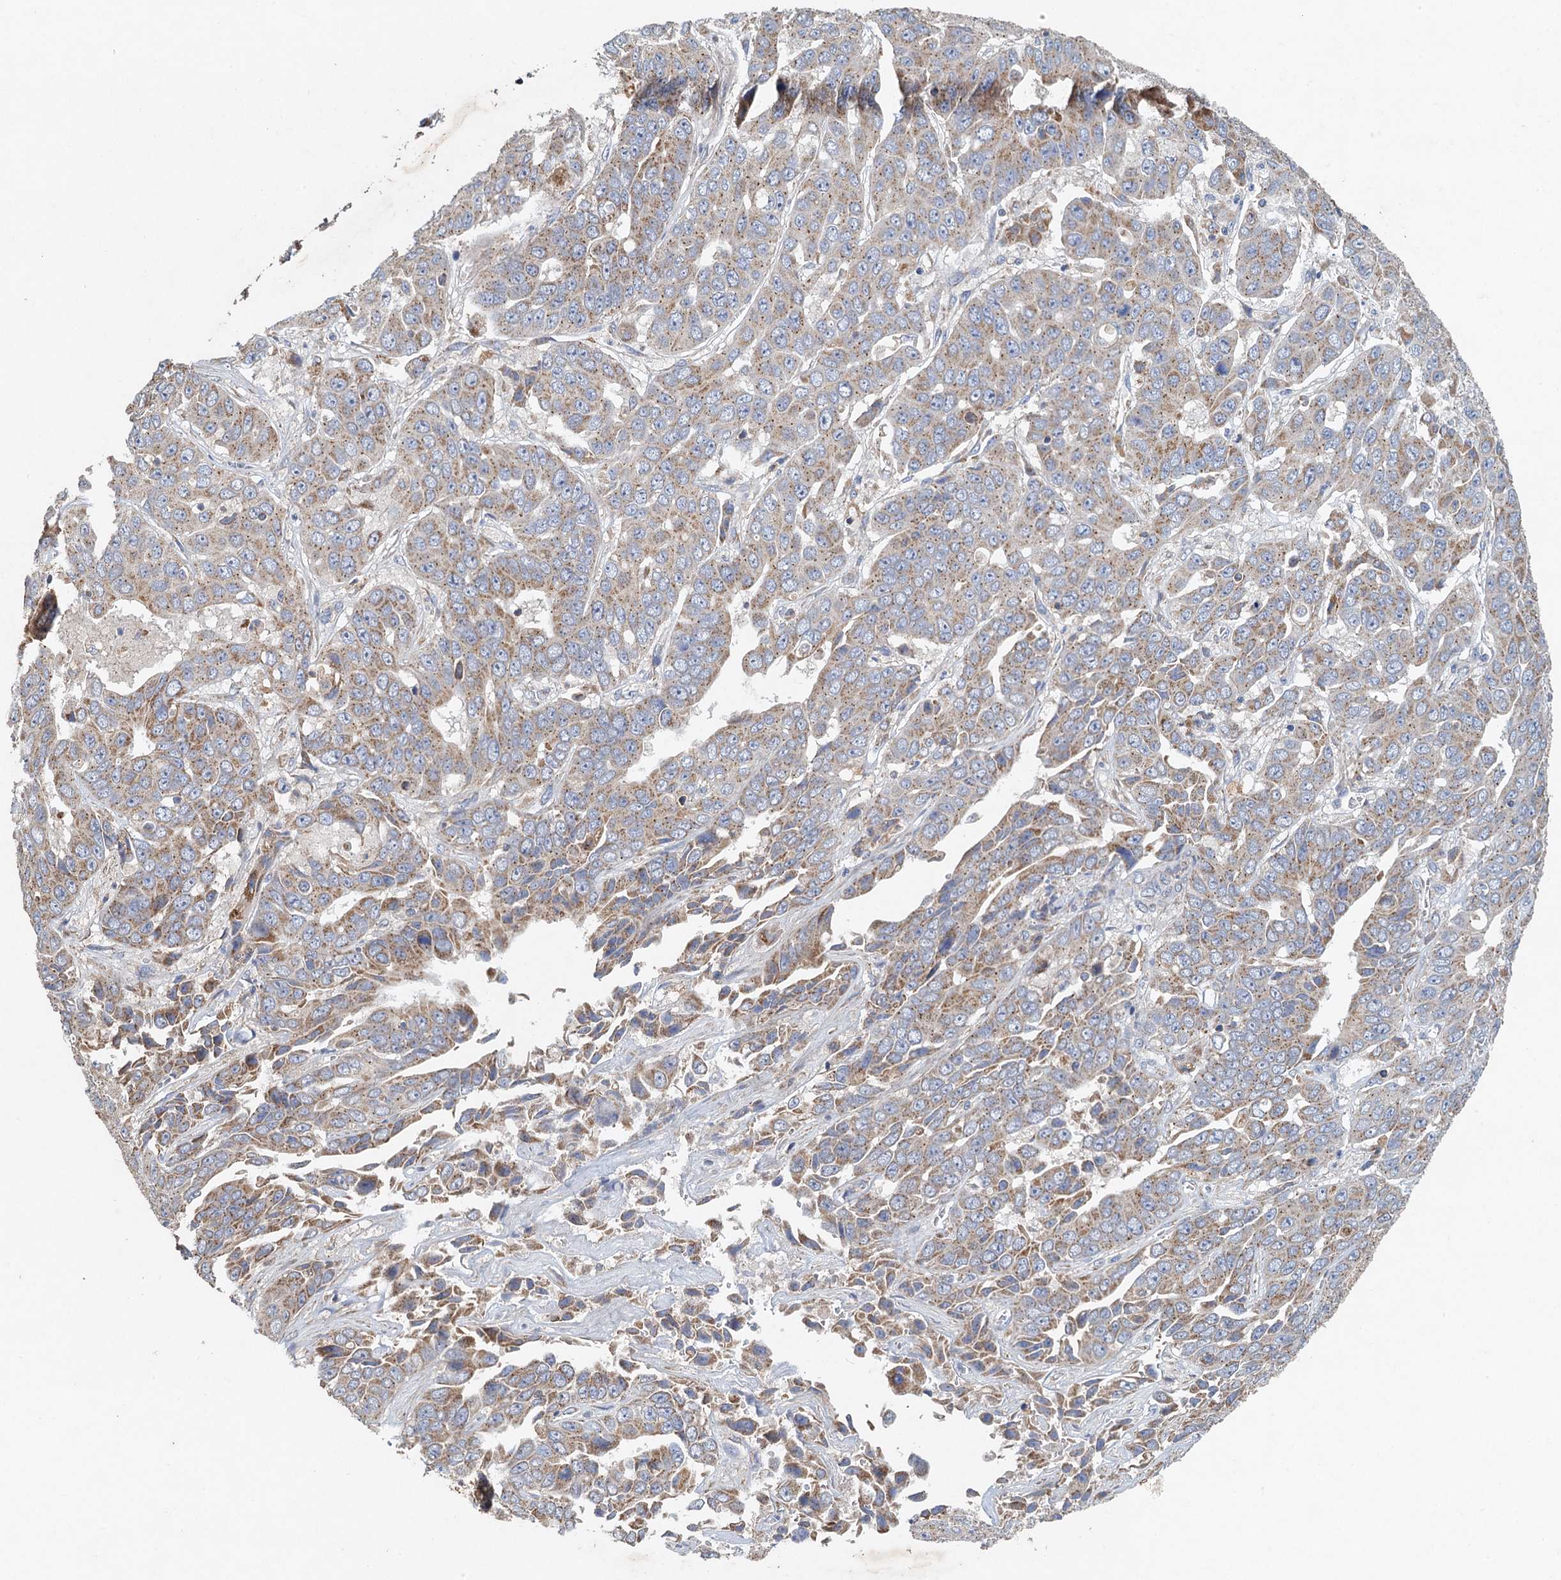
{"staining": {"intensity": "moderate", "quantity": "25%-75%", "location": "cytoplasmic/membranous"}, "tissue": "liver cancer", "cell_type": "Tumor cells", "image_type": "cancer", "snomed": [{"axis": "morphology", "description": "Cholangiocarcinoma"}, {"axis": "topography", "description": "Liver"}], "caption": "Liver cholangiocarcinoma stained with DAB immunohistochemistry (IHC) exhibits medium levels of moderate cytoplasmic/membranous positivity in approximately 25%-75% of tumor cells.", "gene": "BCS1L", "patient": {"sex": "female", "age": 52}}